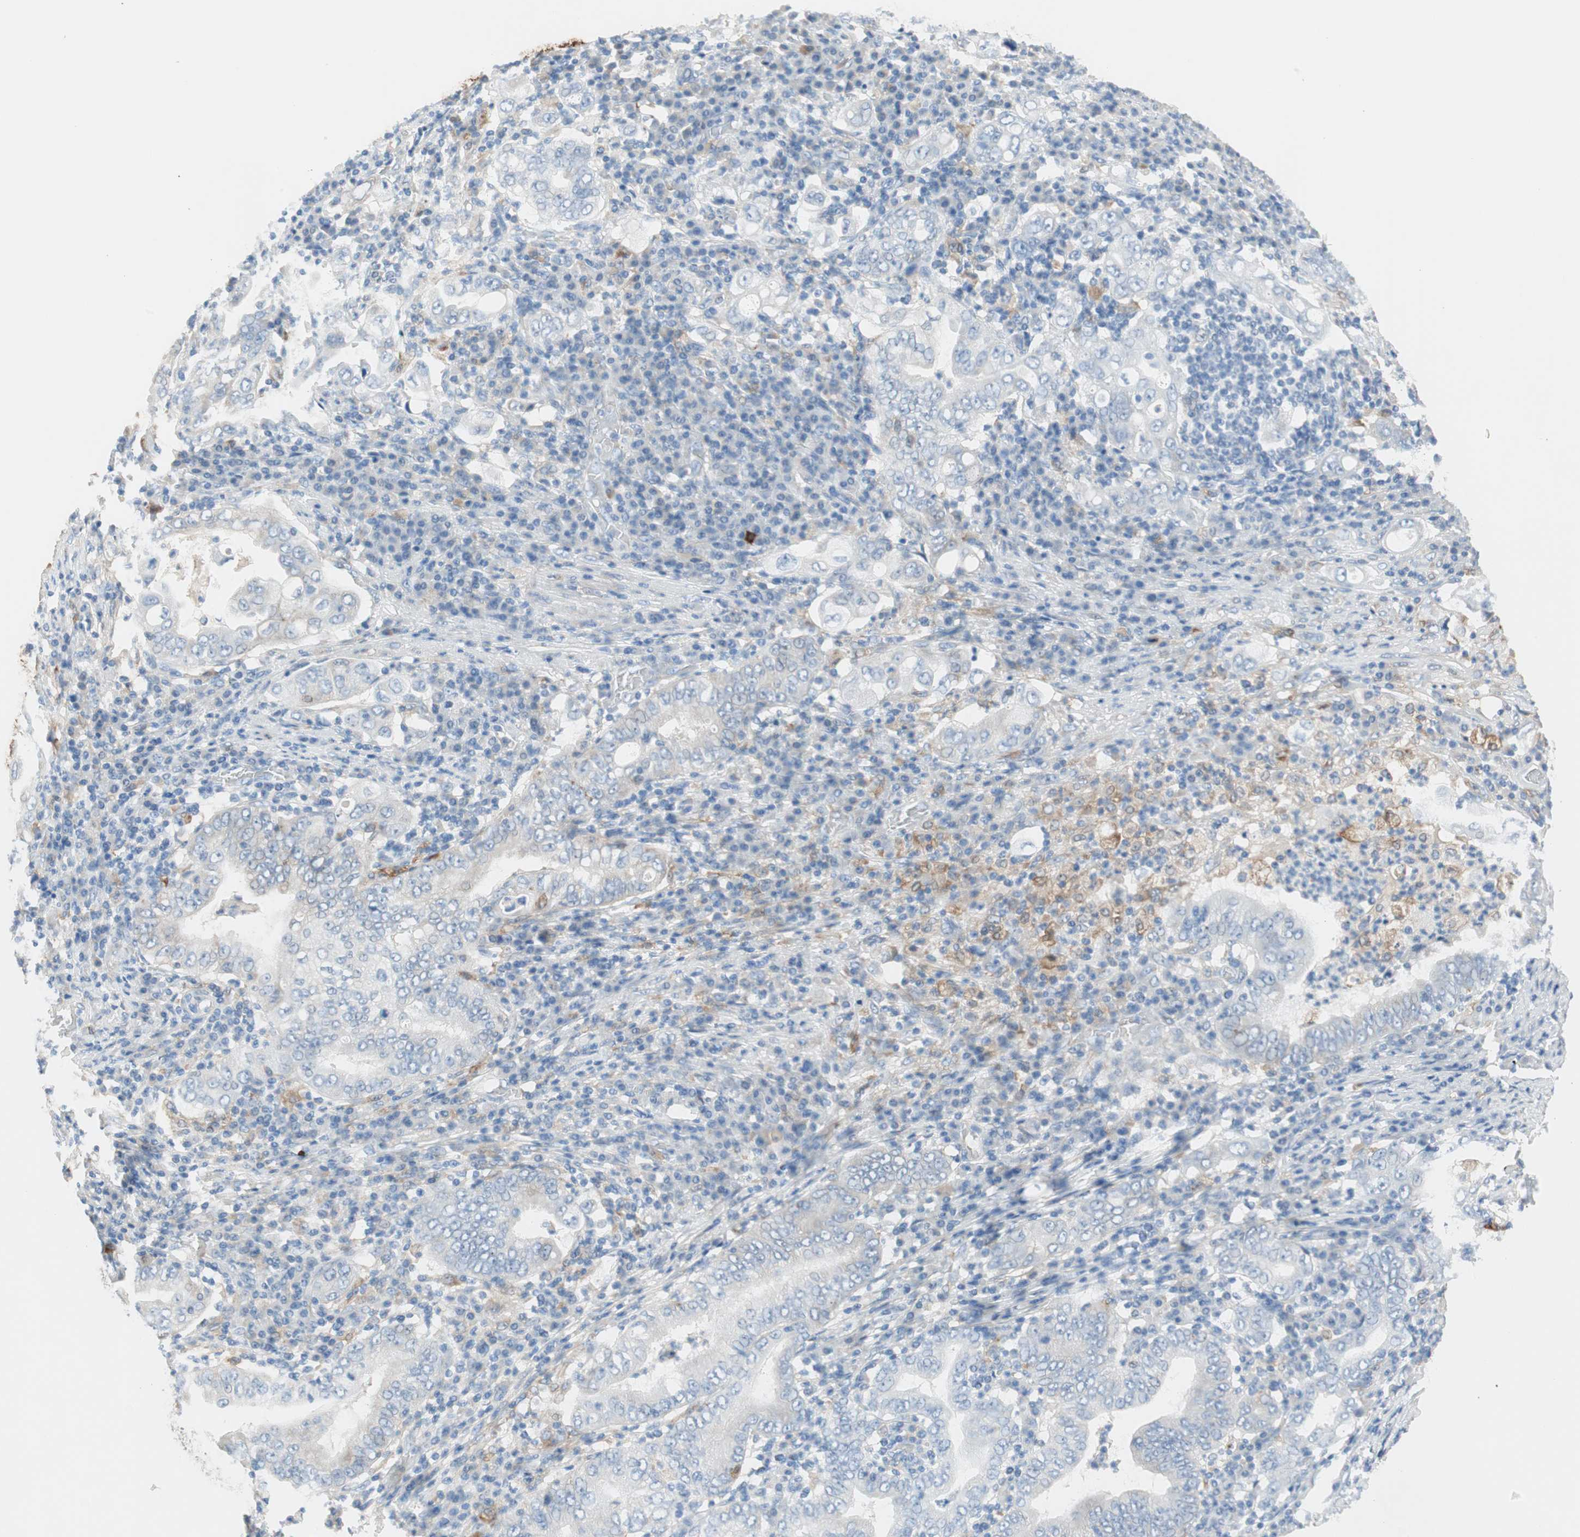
{"staining": {"intensity": "negative", "quantity": "none", "location": "none"}, "tissue": "stomach cancer", "cell_type": "Tumor cells", "image_type": "cancer", "snomed": [{"axis": "morphology", "description": "Normal tissue, NOS"}, {"axis": "morphology", "description": "Adenocarcinoma, NOS"}, {"axis": "topography", "description": "Esophagus"}, {"axis": "topography", "description": "Stomach, upper"}, {"axis": "topography", "description": "Peripheral nerve tissue"}], "caption": "Immunohistochemical staining of adenocarcinoma (stomach) shows no significant staining in tumor cells.", "gene": "GLUL", "patient": {"sex": "male", "age": 62}}